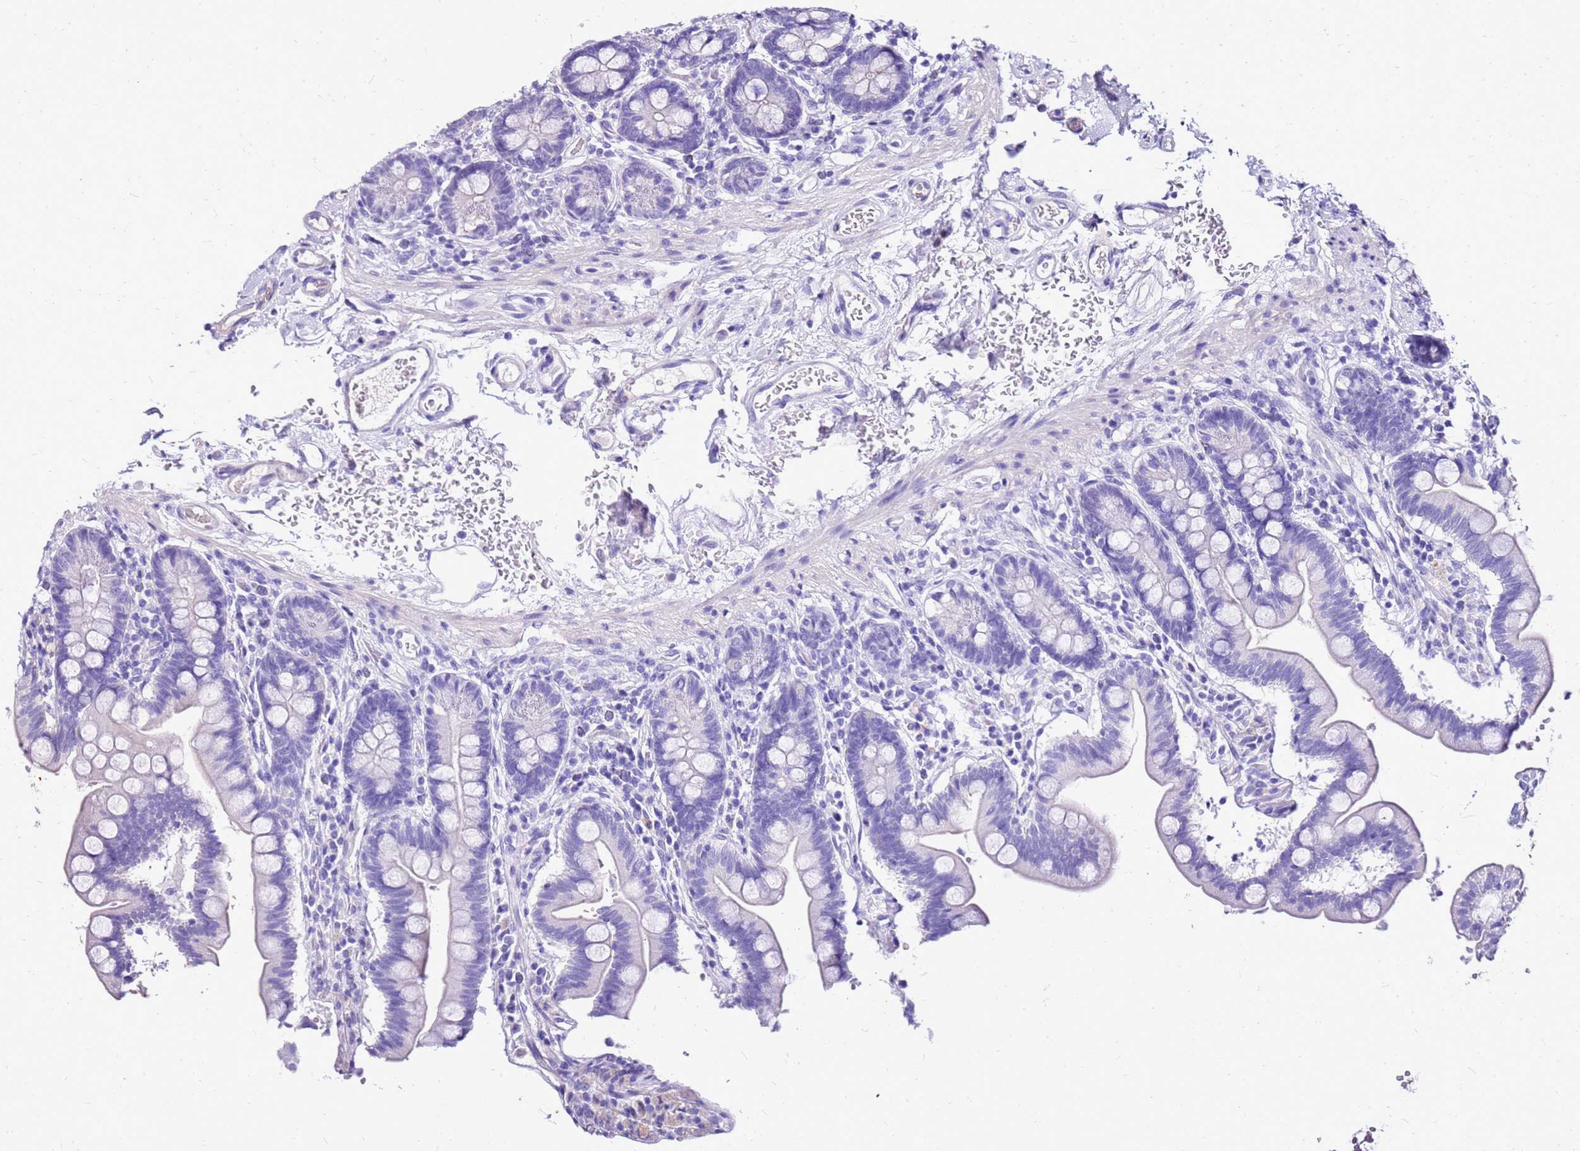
{"staining": {"intensity": "negative", "quantity": "none", "location": "none"}, "tissue": "small intestine", "cell_type": "Glandular cells", "image_type": "normal", "snomed": [{"axis": "morphology", "description": "Normal tissue, NOS"}, {"axis": "topography", "description": "Small intestine"}], "caption": "Protein analysis of normal small intestine reveals no significant staining in glandular cells.", "gene": "DCDC2B", "patient": {"sex": "female", "age": 64}}